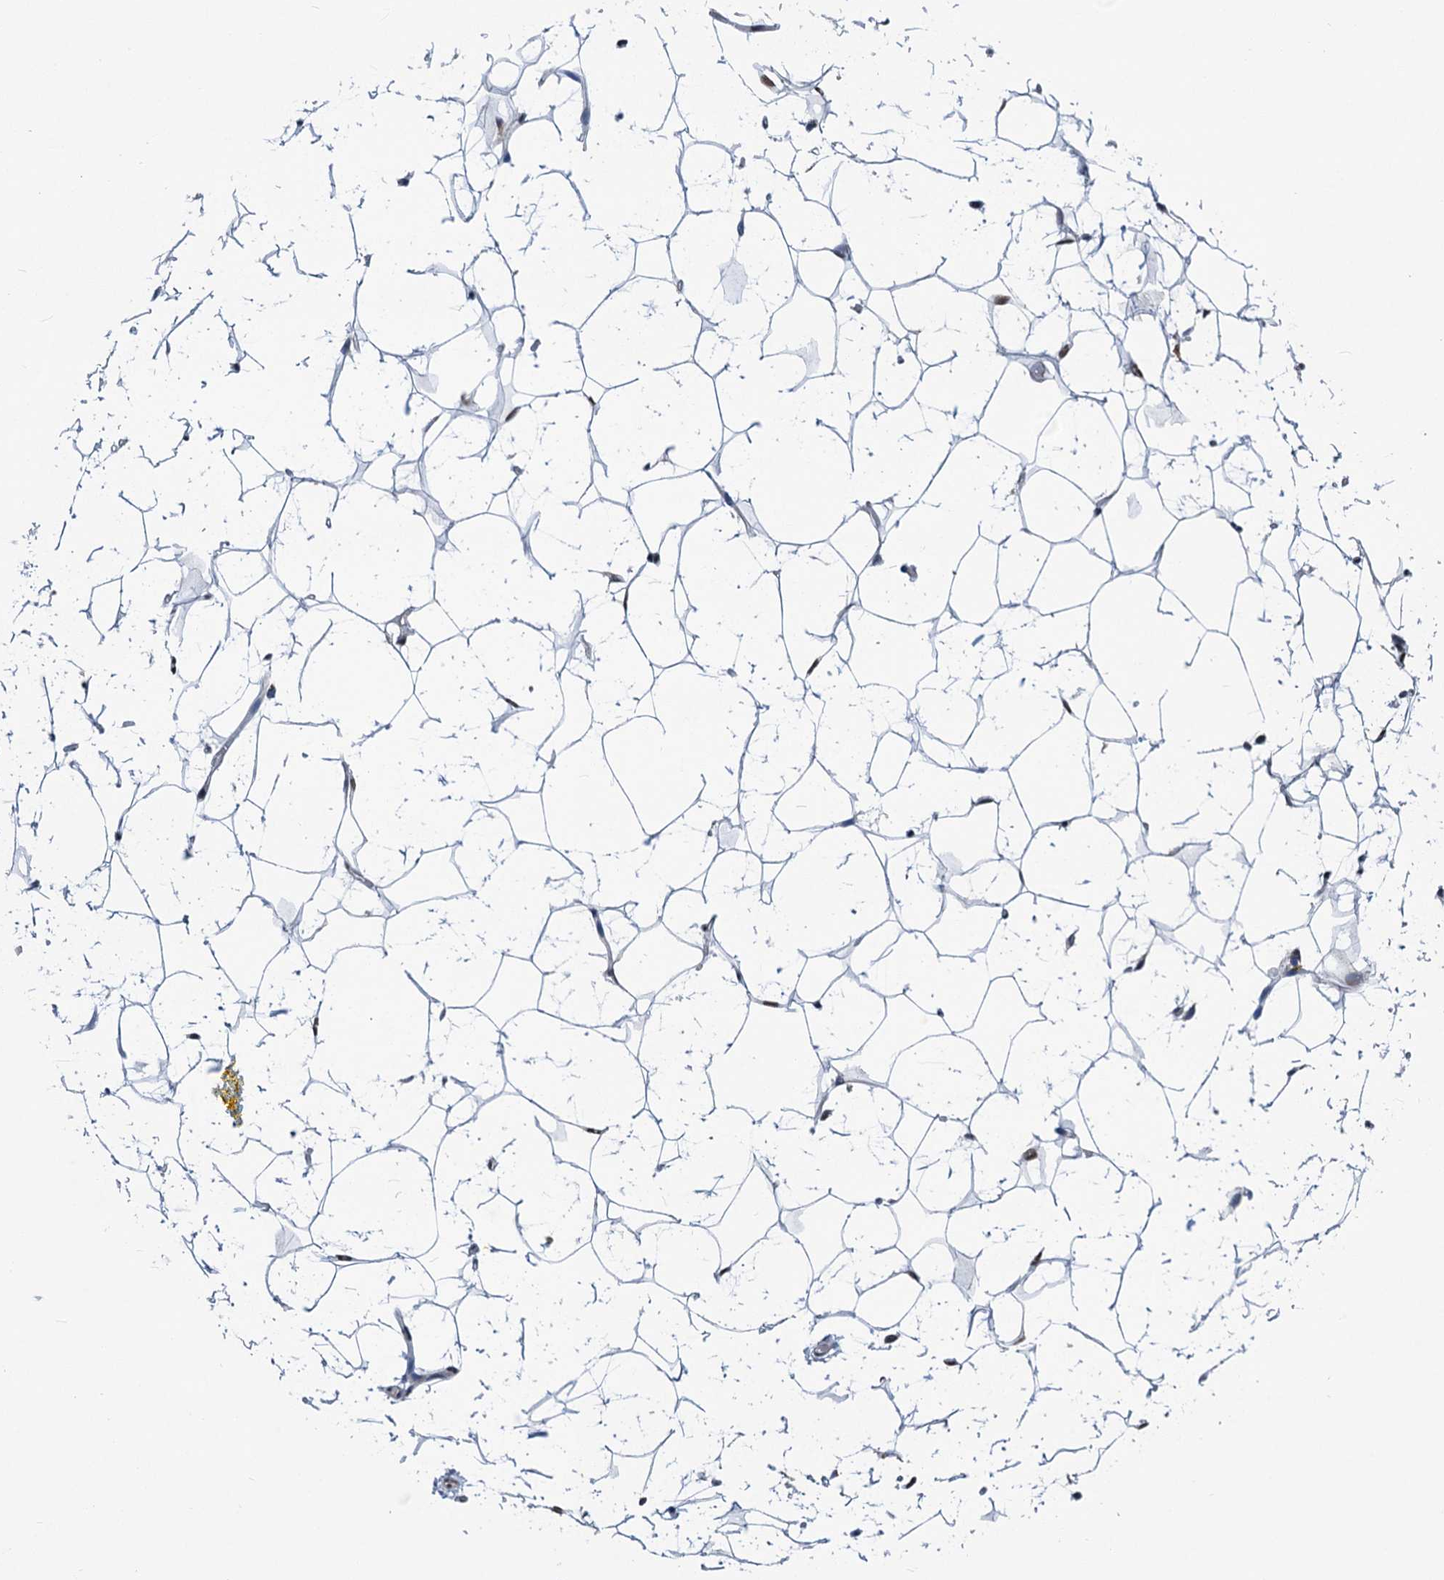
{"staining": {"intensity": "strong", "quantity": ">75%", "location": "nuclear"}, "tissue": "adipose tissue", "cell_type": "Adipocytes", "image_type": "normal", "snomed": [{"axis": "morphology", "description": "Normal tissue, NOS"}, {"axis": "topography", "description": "Breast"}], "caption": "A micrograph of adipose tissue stained for a protein exhibits strong nuclear brown staining in adipocytes. The protein of interest is stained brown, and the nuclei are stained in blue (DAB (3,3'-diaminobenzidine) IHC with brightfield microscopy, high magnification).", "gene": "MORN3", "patient": {"sex": "female", "age": 26}}